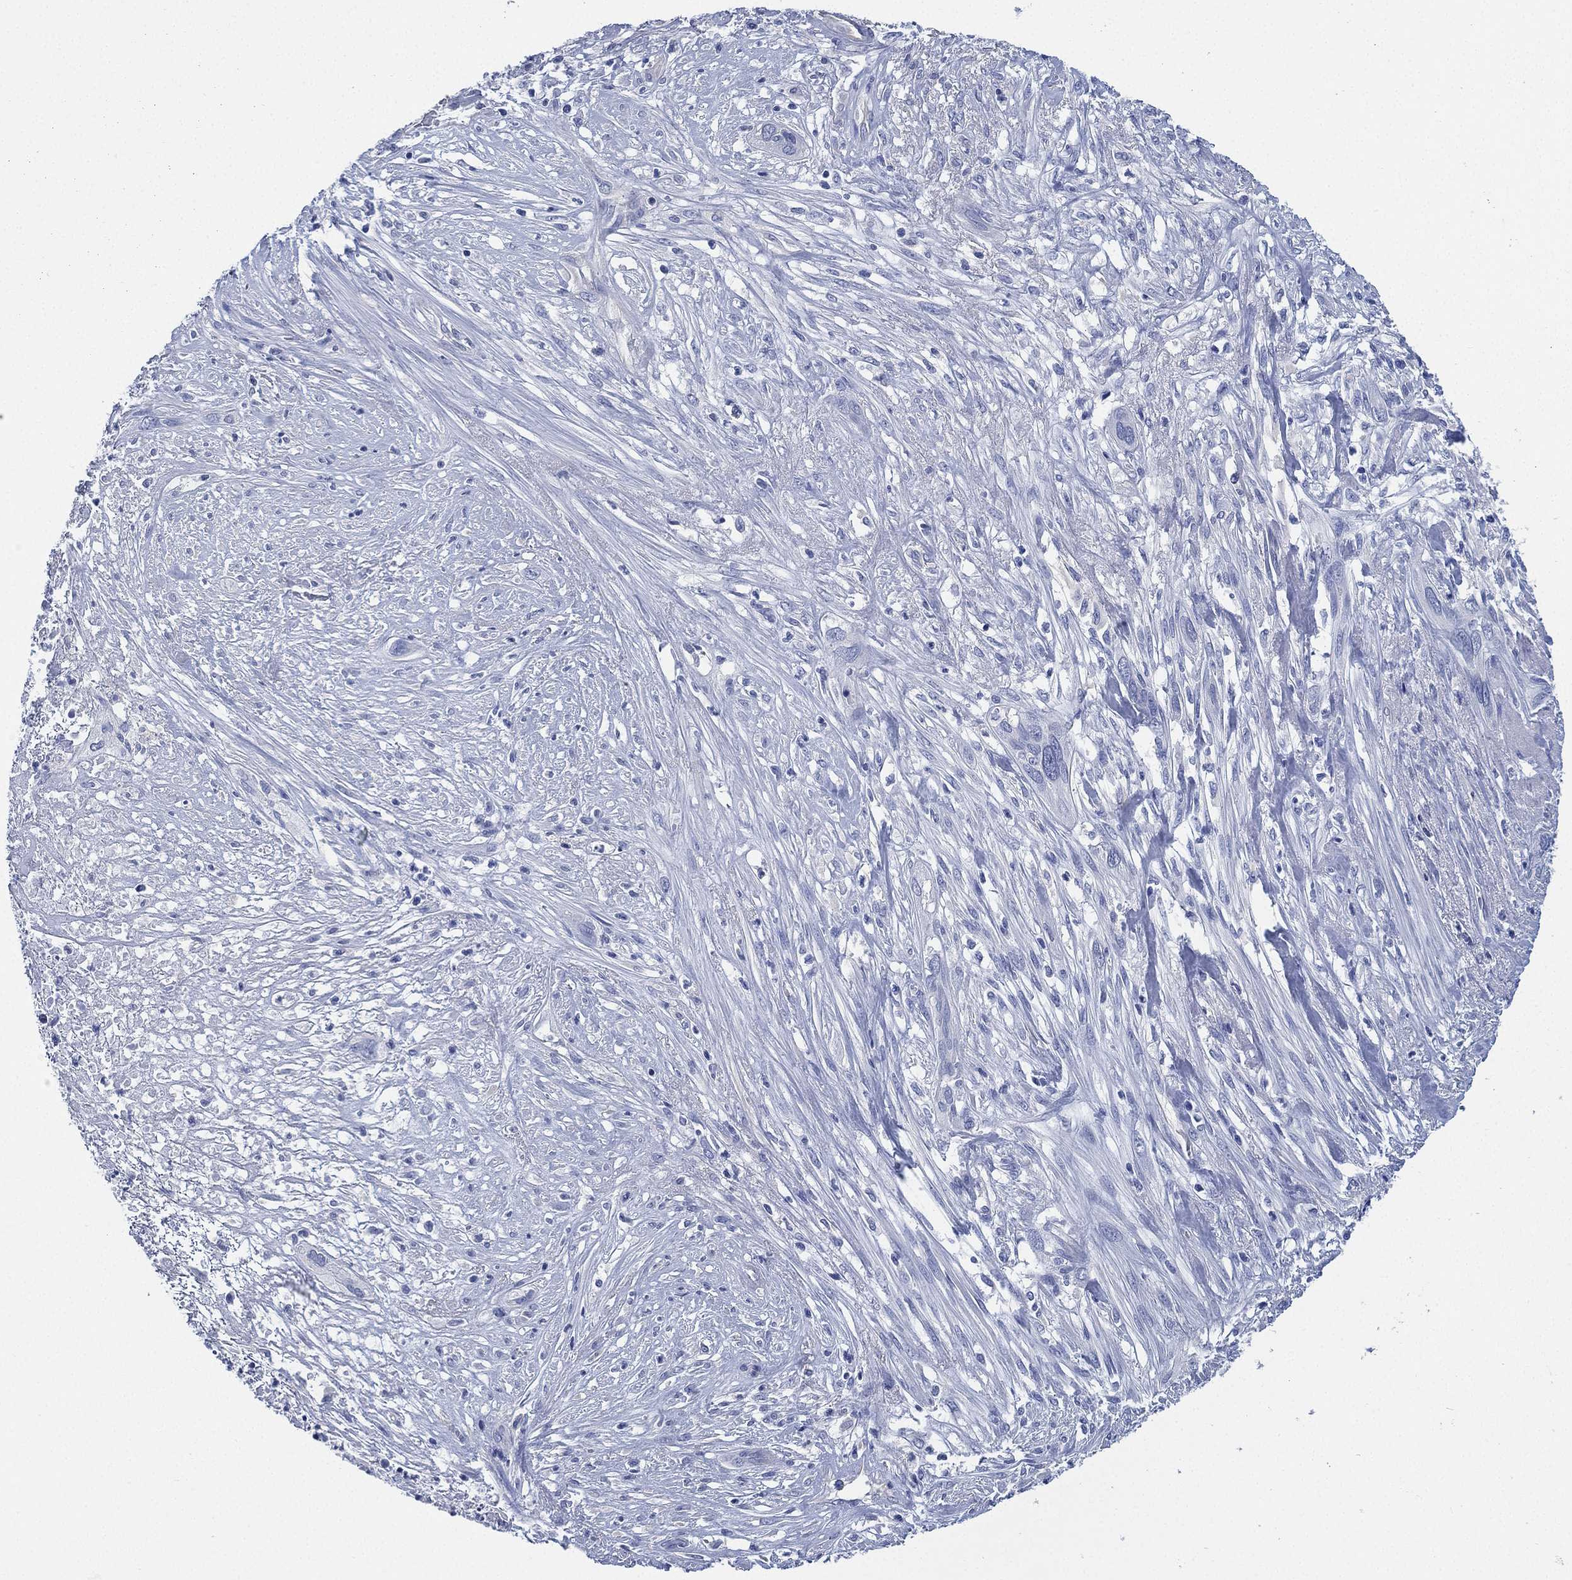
{"staining": {"intensity": "negative", "quantity": "none", "location": "none"}, "tissue": "cervical cancer", "cell_type": "Tumor cells", "image_type": "cancer", "snomed": [{"axis": "morphology", "description": "Squamous cell carcinoma, NOS"}, {"axis": "topography", "description": "Cervix"}], "caption": "This is an immunohistochemistry (IHC) image of human cervical cancer (squamous cell carcinoma). There is no positivity in tumor cells.", "gene": "CCDC70", "patient": {"sex": "female", "age": 57}}